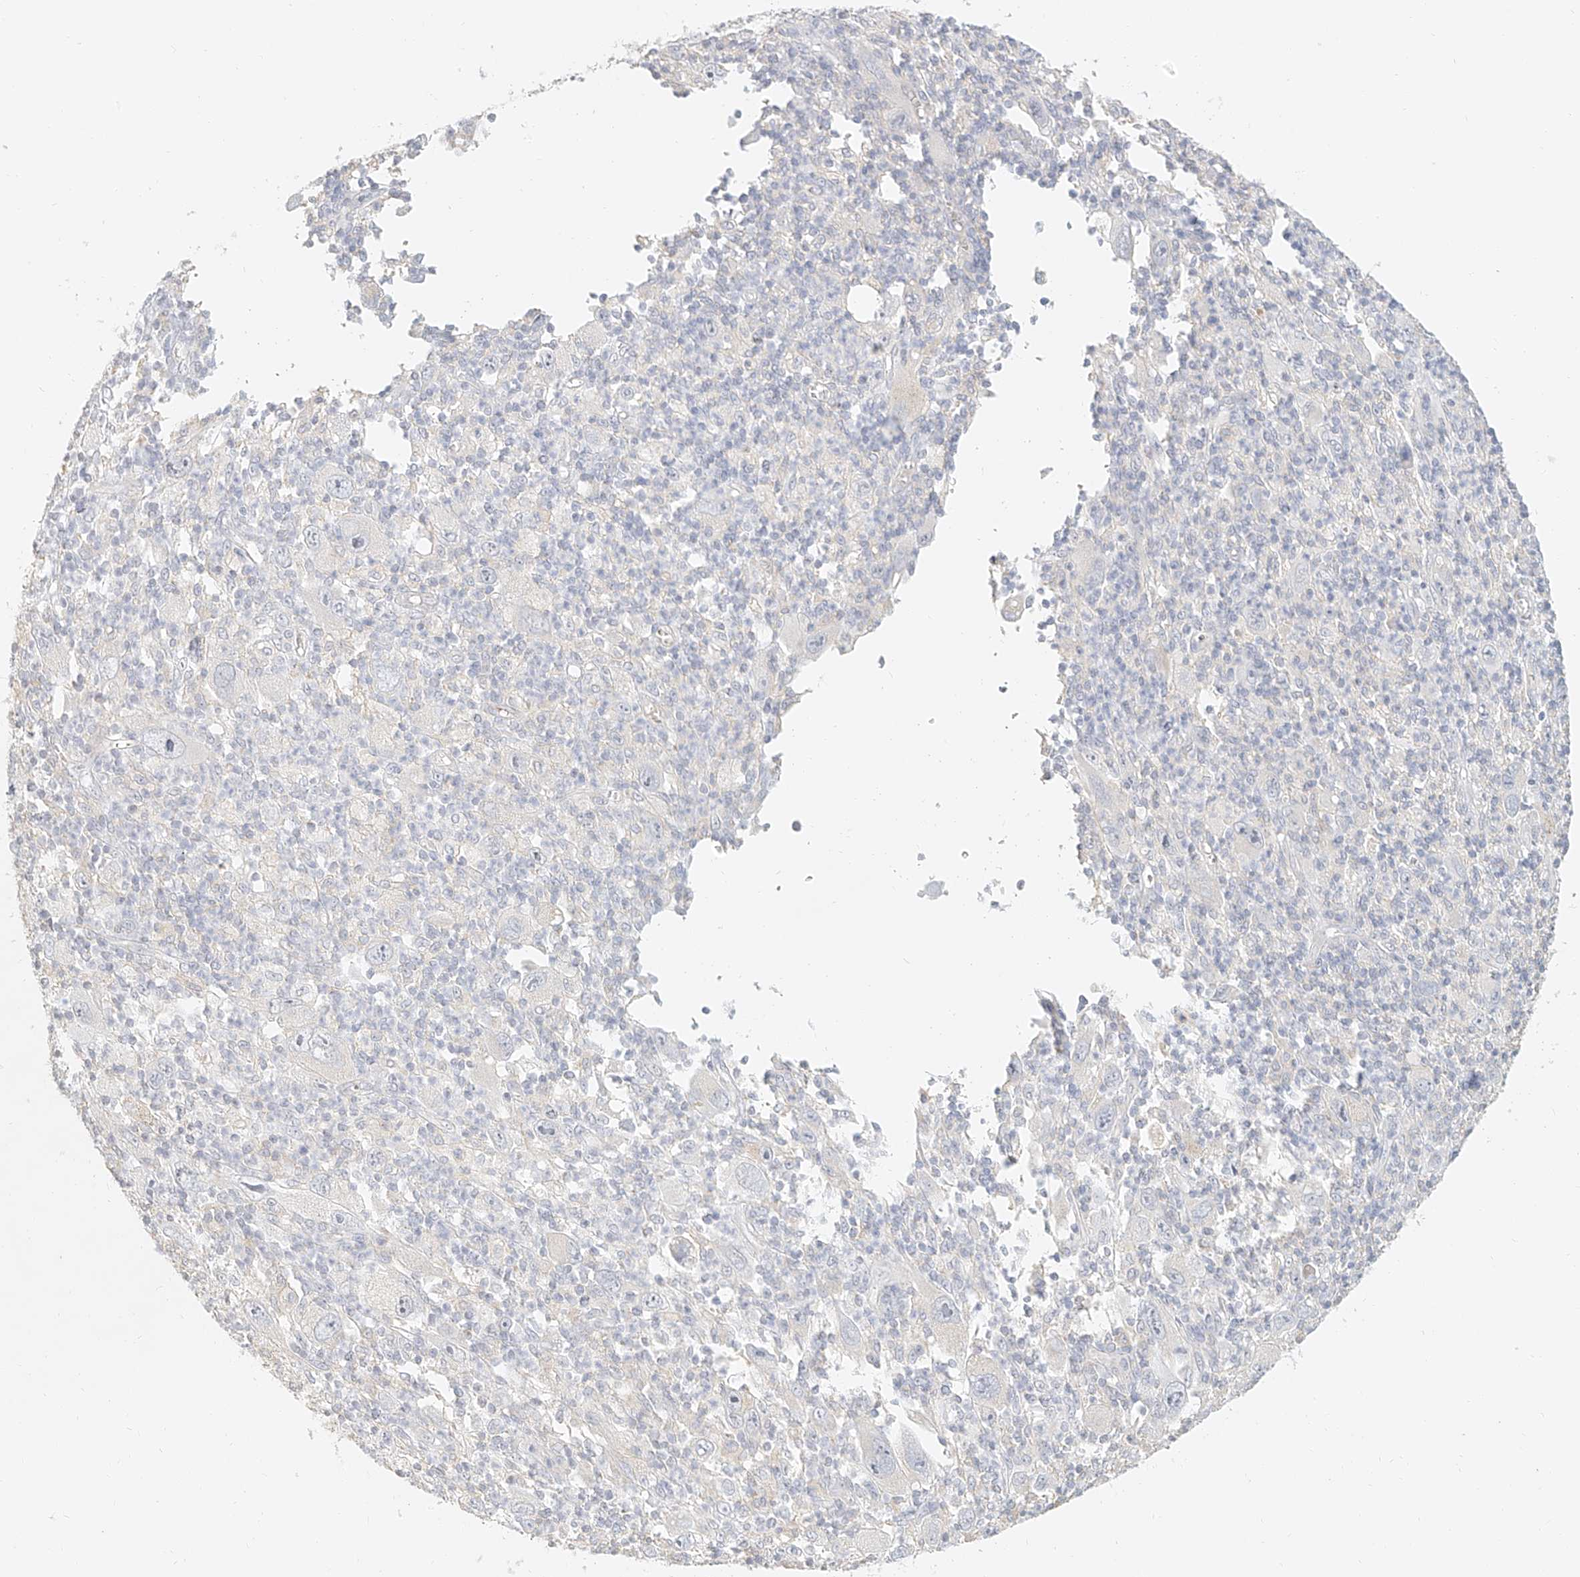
{"staining": {"intensity": "negative", "quantity": "none", "location": "none"}, "tissue": "melanoma", "cell_type": "Tumor cells", "image_type": "cancer", "snomed": [{"axis": "morphology", "description": "Malignant melanoma, Metastatic site"}, {"axis": "topography", "description": "Skin"}], "caption": "Immunohistochemistry (IHC) photomicrograph of neoplastic tissue: human melanoma stained with DAB (3,3'-diaminobenzidine) demonstrates no significant protein positivity in tumor cells.", "gene": "CXorf58", "patient": {"sex": "female", "age": 56}}